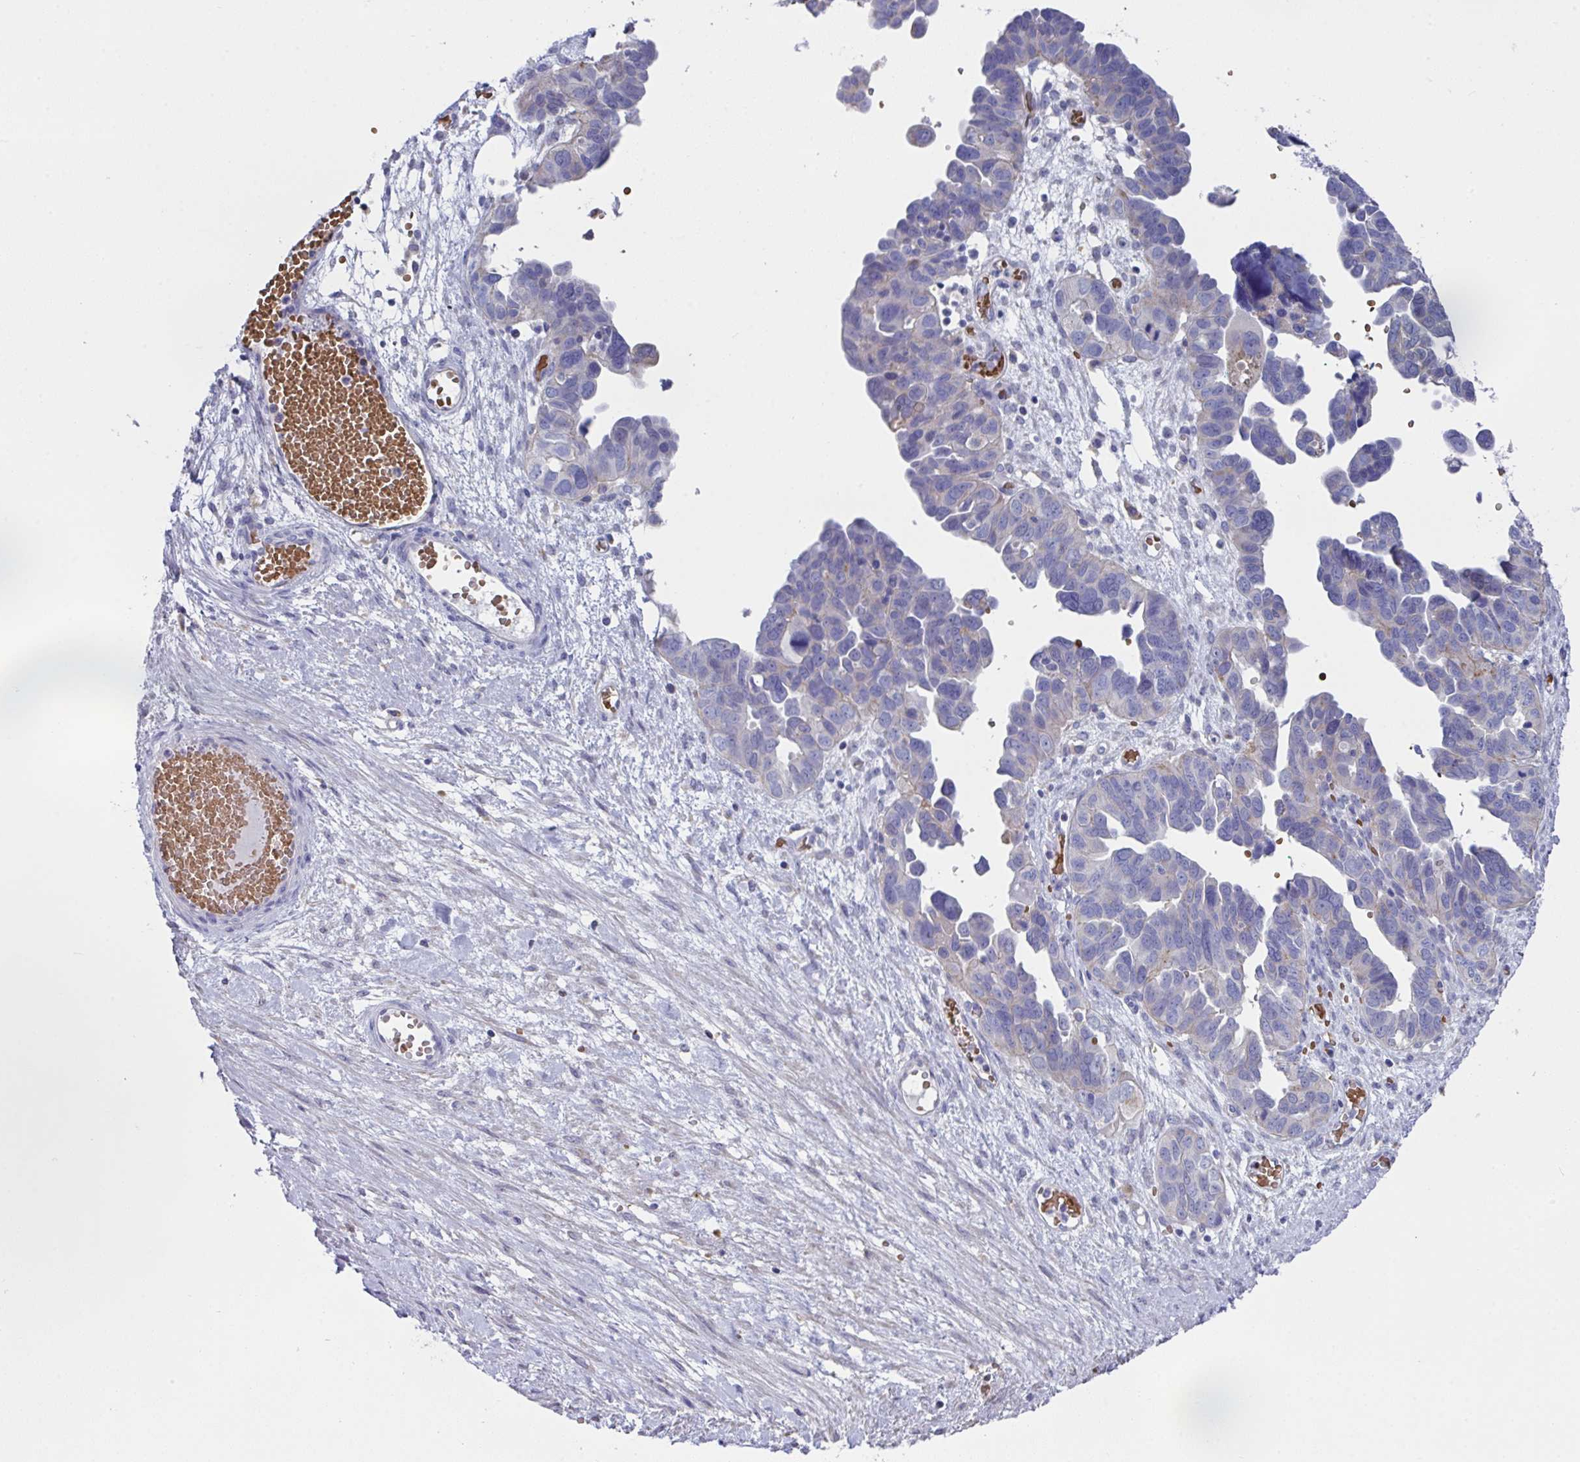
{"staining": {"intensity": "negative", "quantity": "none", "location": "none"}, "tissue": "ovarian cancer", "cell_type": "Tumor cells", "image_type": "cancer", "snomed": [{"axis": "morphology", "description": "Cystadenocarcinoma, serous, NOS"}, {"axis": "topography", "description": "Ovary"}], "caption": "This is an immunohistochemistry photomicrograph of serous cystadenocarcinoma (ovarian). There is no expression in tumor cells.", "gene": "TFAP2C", "patient": {"sex": "female", "age": 64}}